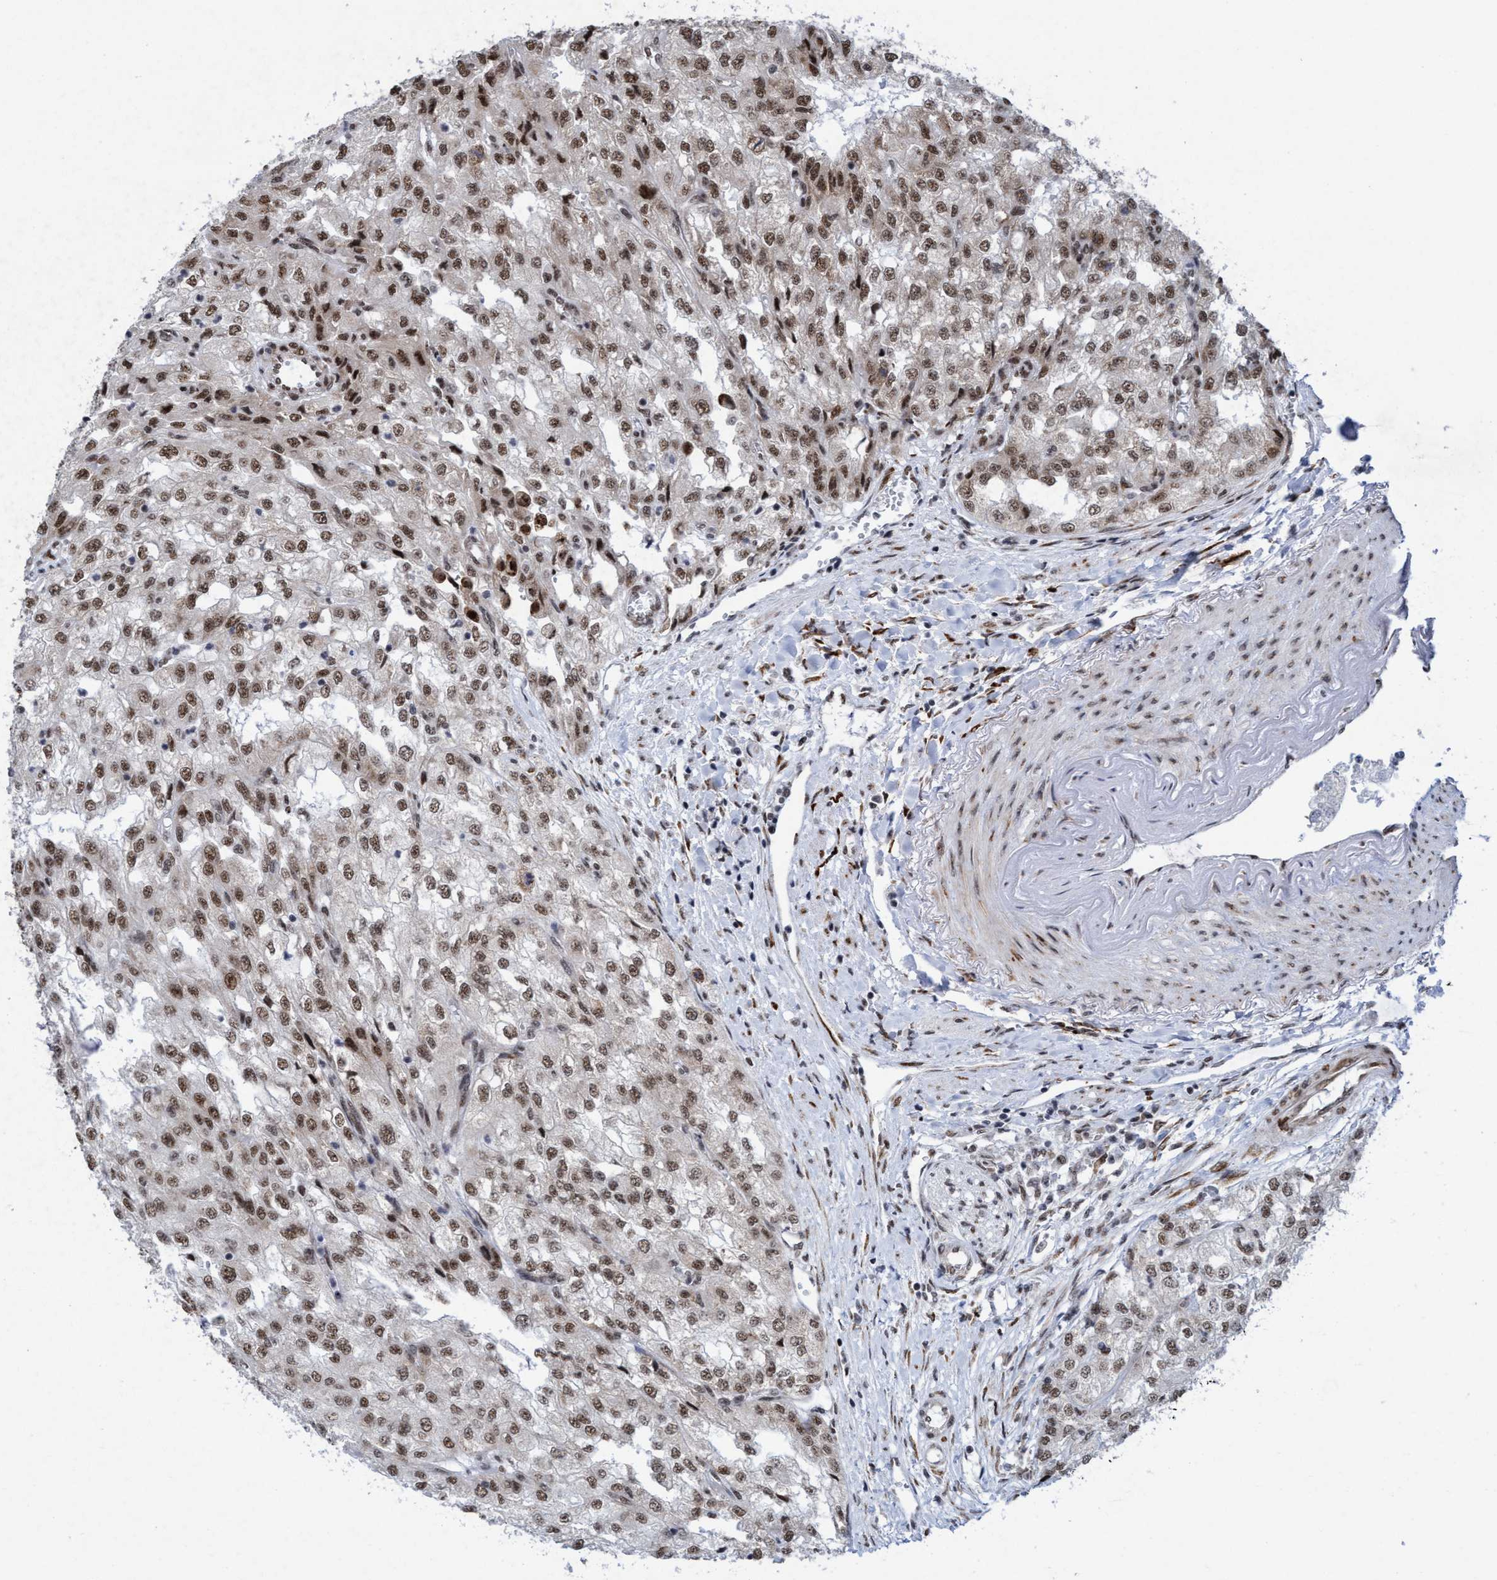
{"staining": {"intensity": "moderate", "quantity": ">75%", "location": "nuclear"}, "tissue": "renal cancer", "cell_type": "Tumor cells", "image_type": "cancer", "snomed": [{"axis": "morphology", "description": "Adenocarcinoma, NOS"}, {"axis": "topography", "description": "Kidney"}], "caption": "A micrograph showing moderate nuclear expression in approximately >75% of tumor cells in renal cancer (adenocarcinoma), as visualized by brown immunohistochemical staining.", "gene": "GLT6D1", "patient": {"sex": "female", "age": 54}}